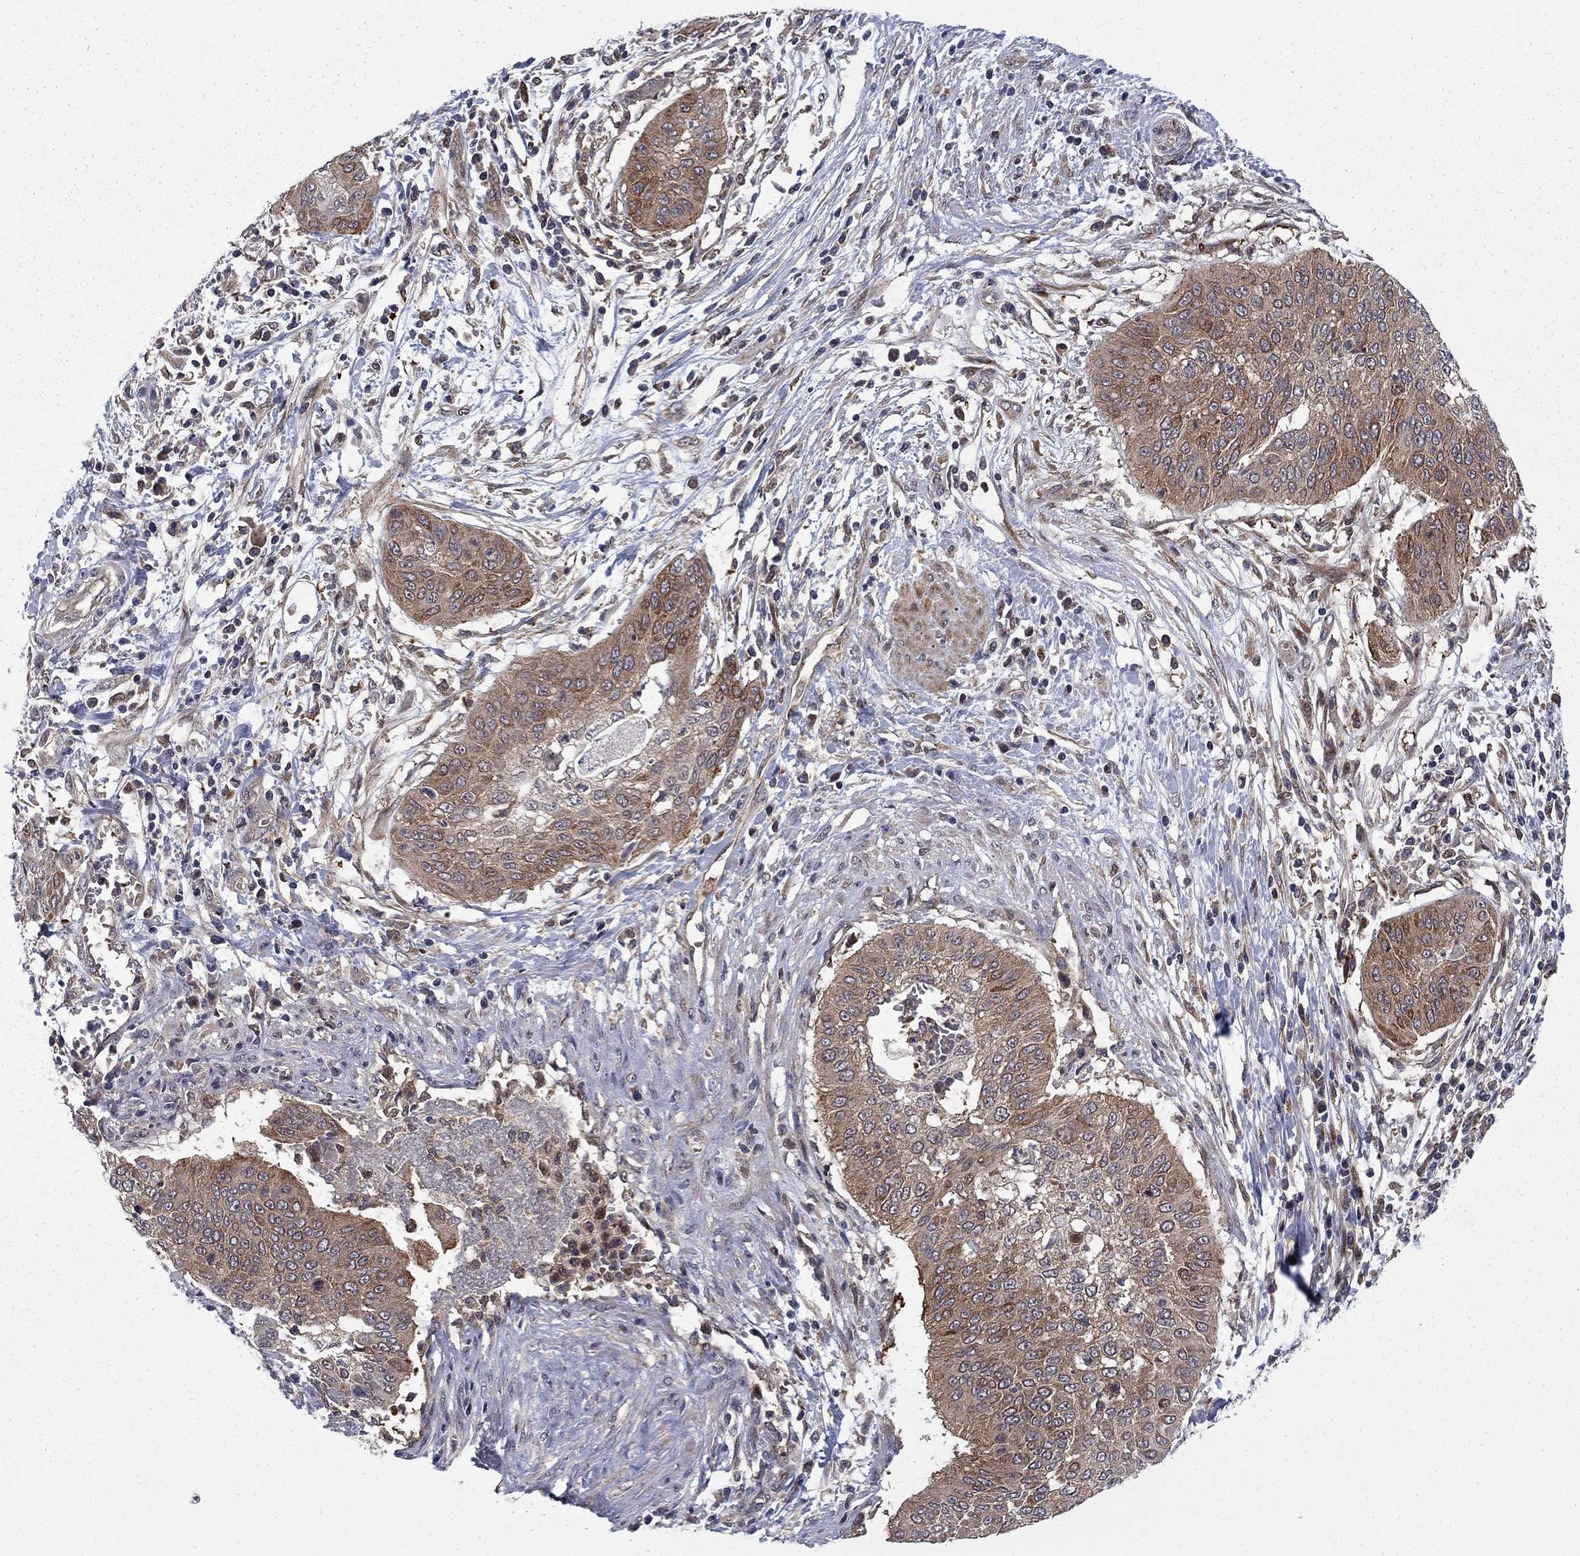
{"staining": {"intensity": "weak", "quantity": ">75%", "location": "cytoplasmic/membranous"}, "tissue": "cervical cancer", "cell_type": "Tumor cells", "image_type": "cancer", "snomed": [{"axis": "morphology", "description": "Squamous cell carcinoma, NOS"}, {"axis": "topography", "description": "Cervix"}], "caption": "Immunohistochemistry (IHC) micrograph of neoplastic tissue: cervical cancer (squamous cell carcinoma) stained using immunohistochemistry (IHC) shows low levels of weak protein expression localized specifically in the cytoplasmic/membranous of tumor cells, appearing as a cytoplasmic/membranous brown color.", "gene": "HDAC4", "patient": {"sex": "female", "age": 39}}